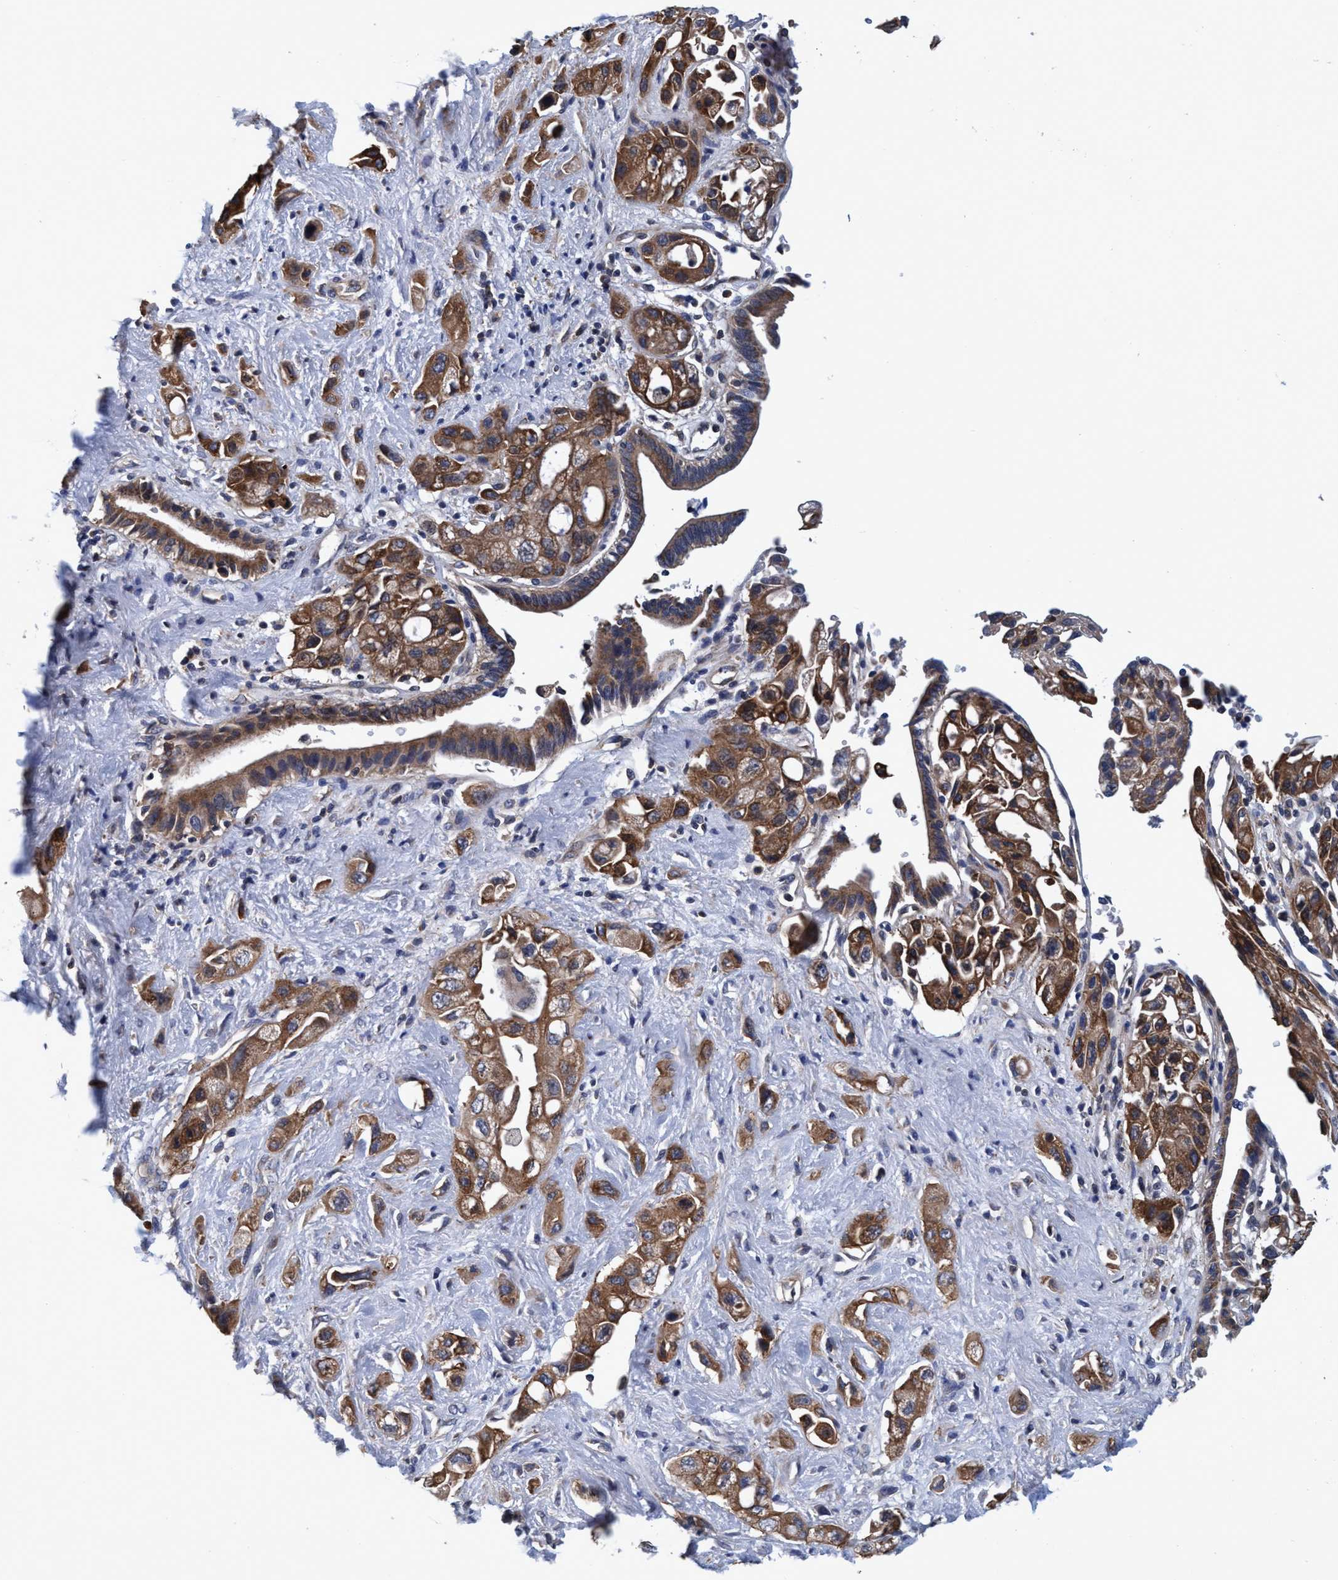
{"staining": {"intensity": "moderate", "quantity": ">75%", "location": "cytoplasmic/membranous"}, "tissue": "pancreatic cancer", "cell_type": "Tumor cells", "image_type": "cancer", "snomed": [{"axis": "morphology", "description": "Adenocarcinoma, NOS"}, {"axis": "topography", "description": "Pancreas"}], "caption": "Pancreatic cancer (adenocarcinoma) stained with a brown dye shows moderate cytoplasmic/membranous positive staining in about >75% of tumor cells.", "gene": "CALCOCO2", "patient": {"sex": "female", "age": 66}}